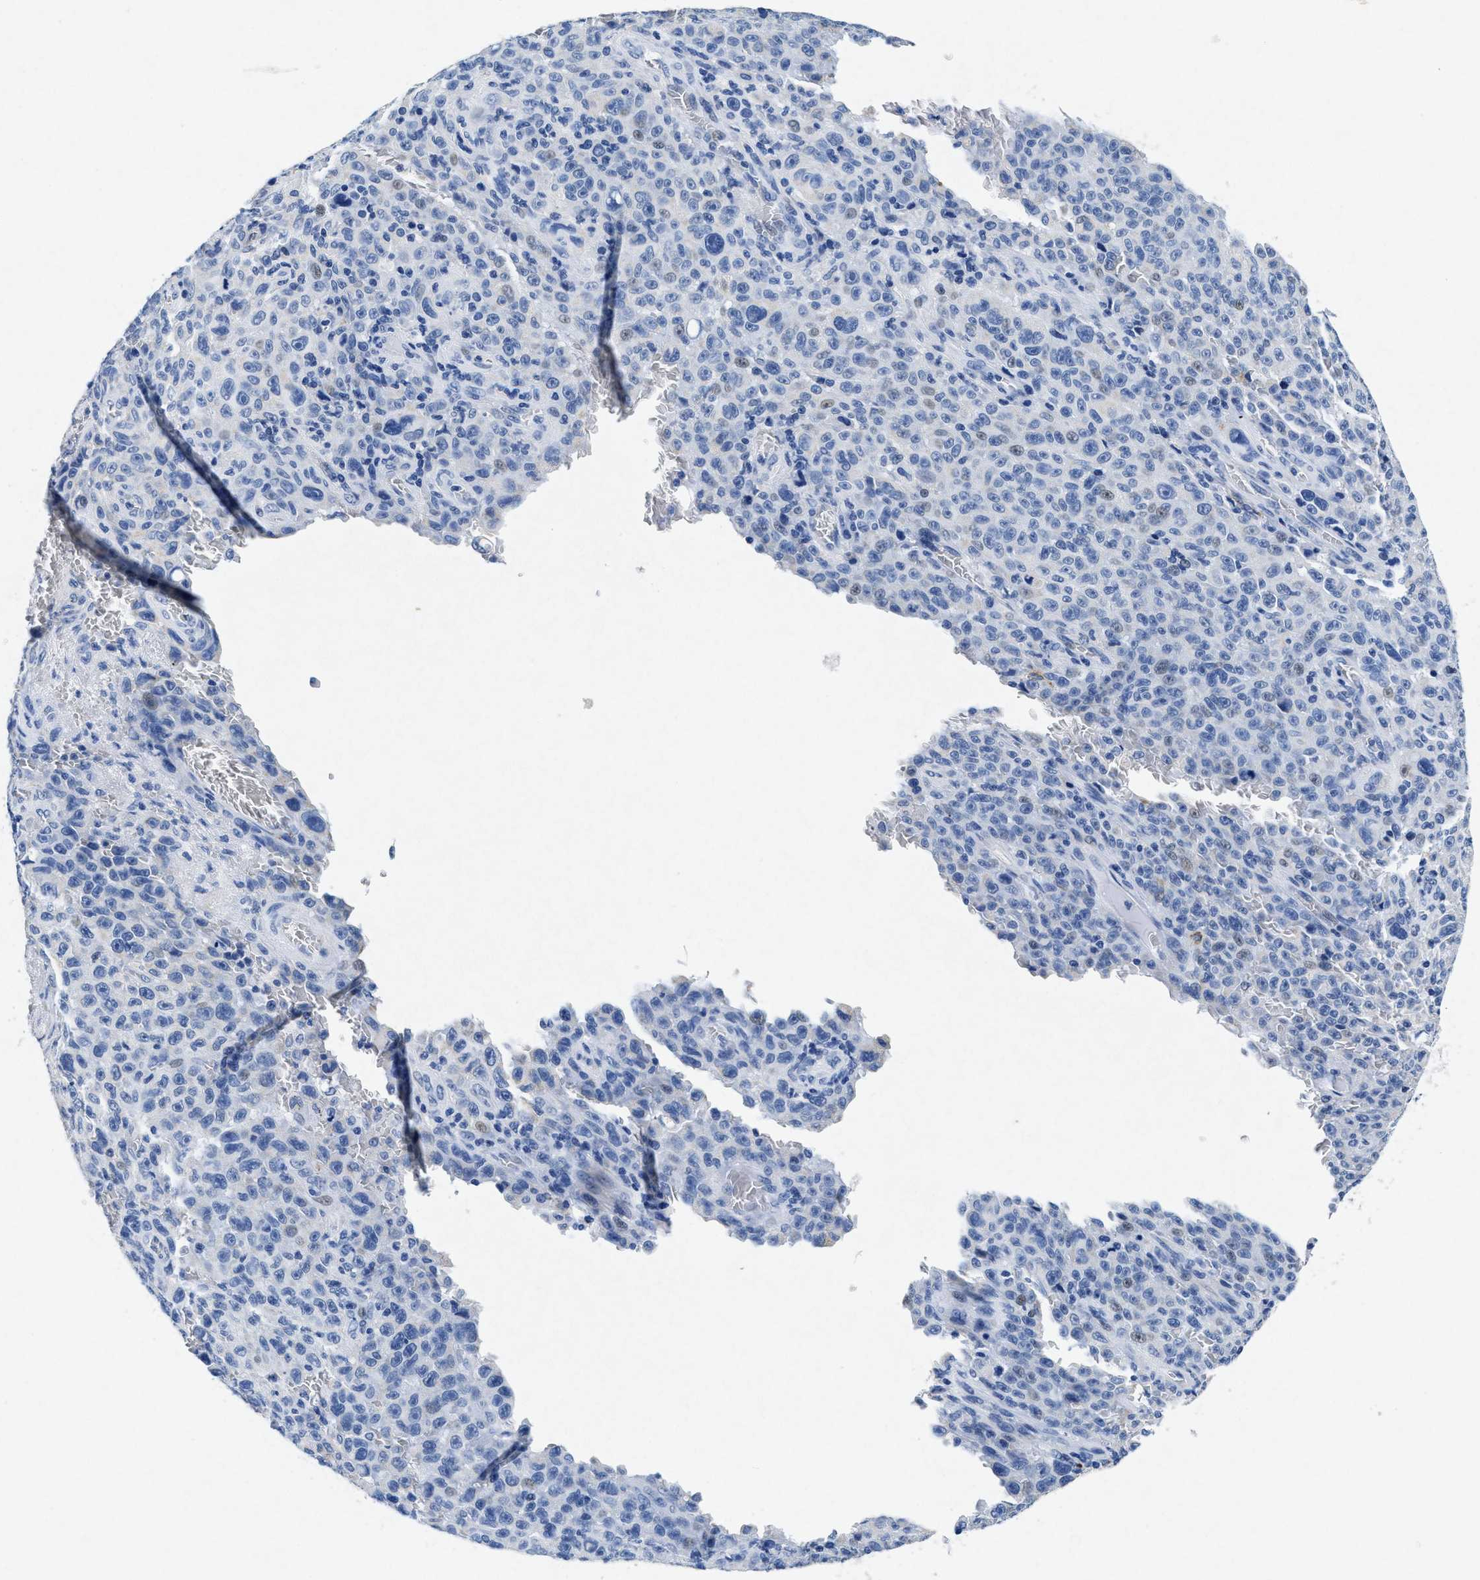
{"staining": {"intensity": "weak", "quantity": "<25%", "location": "nuclear"}, "tissue": "melanoma", "cell_type": "Tumor cells", "image_type": "cancer", "snomed": [{"axis": "morphology", "description": "Malignant melanoma, NOS"}, {"axis": "topography", "description": "Skin"}], "caption": "A photomicrograph of human melanoma is negative for staining in tumor cells.", "gene": "MAP6", "patient": {"sex": "female", "age": 82}}